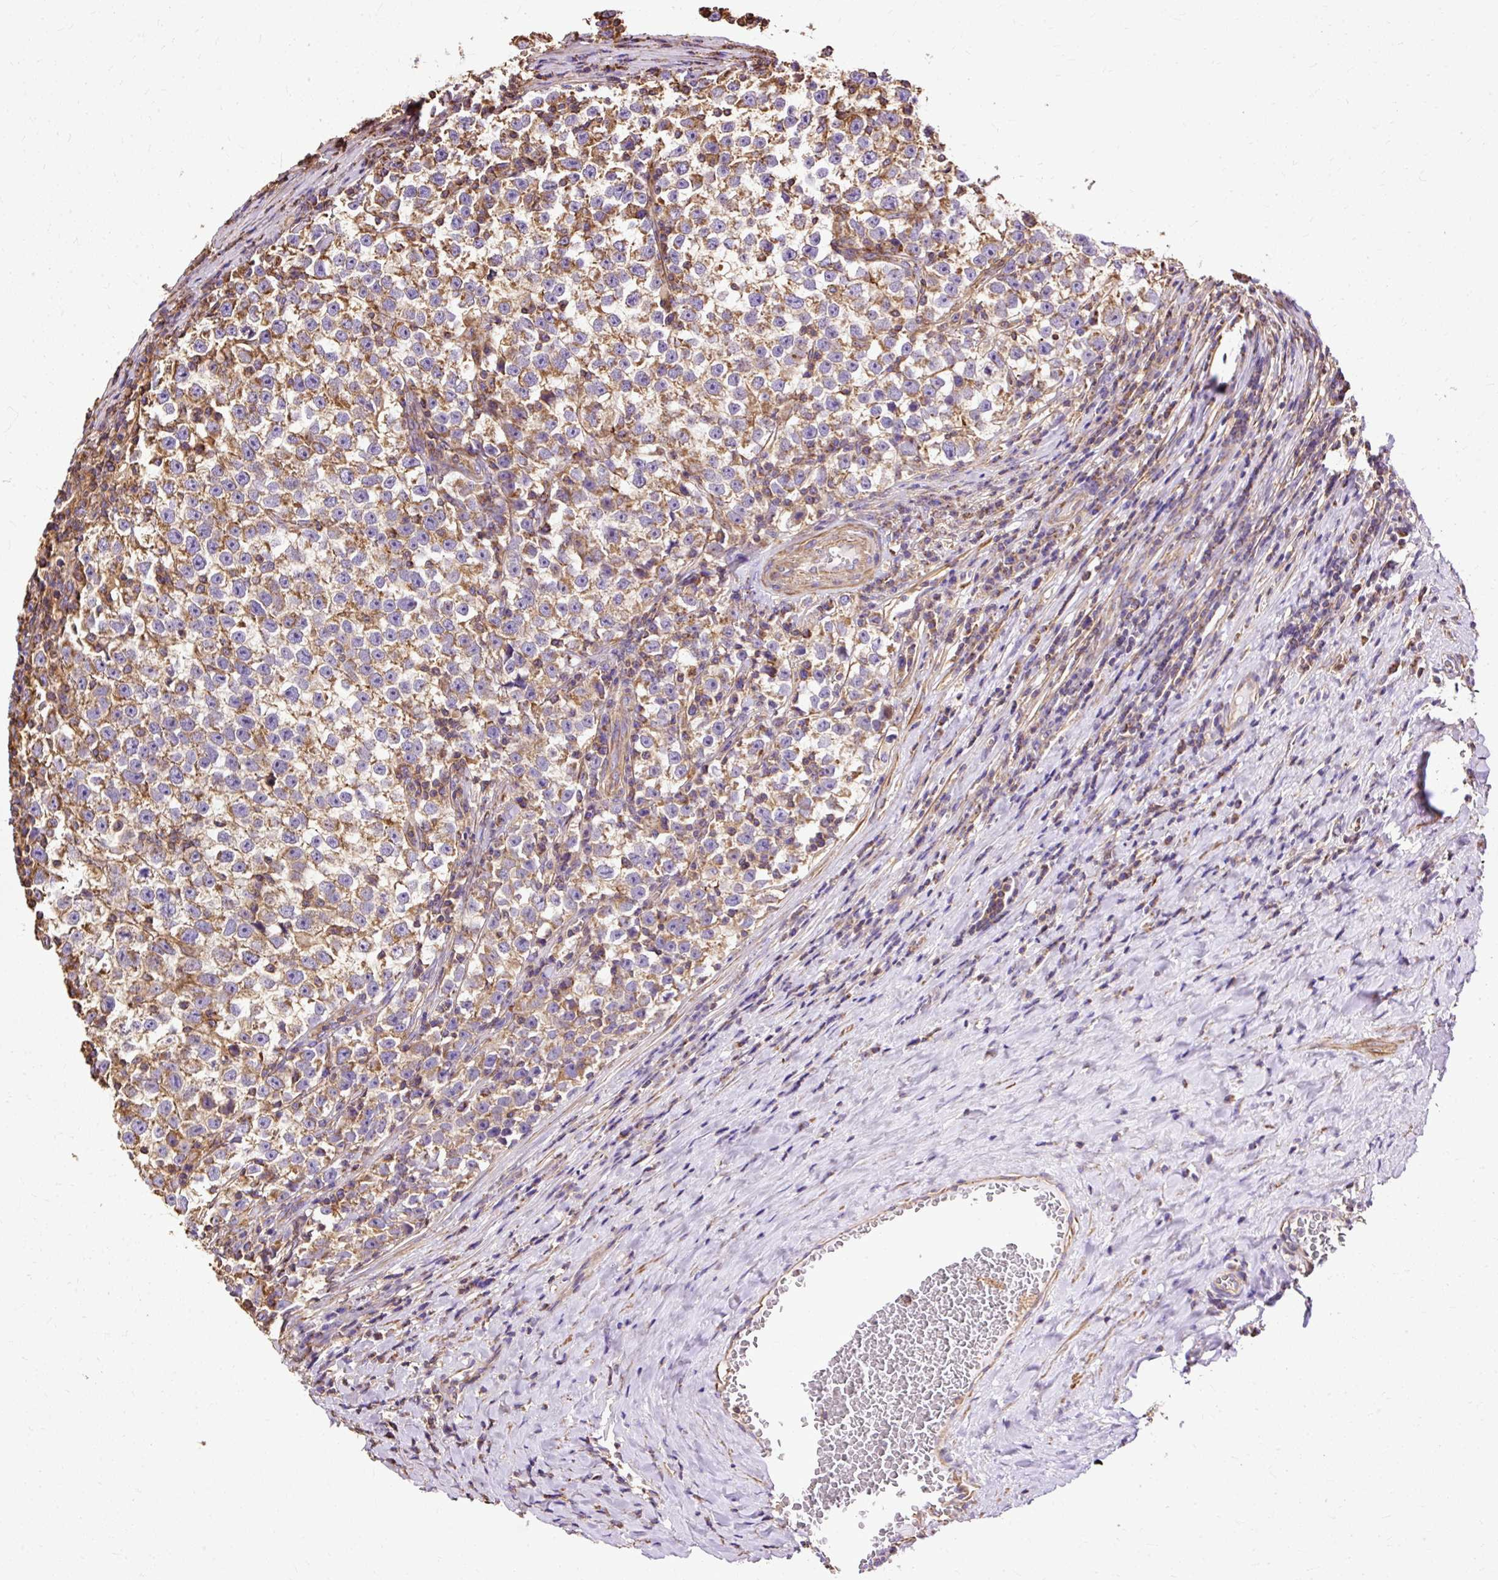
{"staining": {"intensity": "moderate", "quantity": "25%-75%", "location": "cytoplasmic/membranous"}, "tissue": "testis cancer", "cell_type": "Tumor cells", "image_type": "cancer", "snomed": [{"axis": "morphology", "description": "Normal tissue, NOS"}, {"axis": "morphology", "description": "Seminoma, NOS"}, {"axis": "topography", "description": "Testis"}], "caption": "Moderate cytoplasmic/membranous expression for a protein is identified in approximately 25%-75% of tumor cells of testis cancer using IHC.", "gene": "KLHL11", "patient": {"sex": "male", "age": 43}}